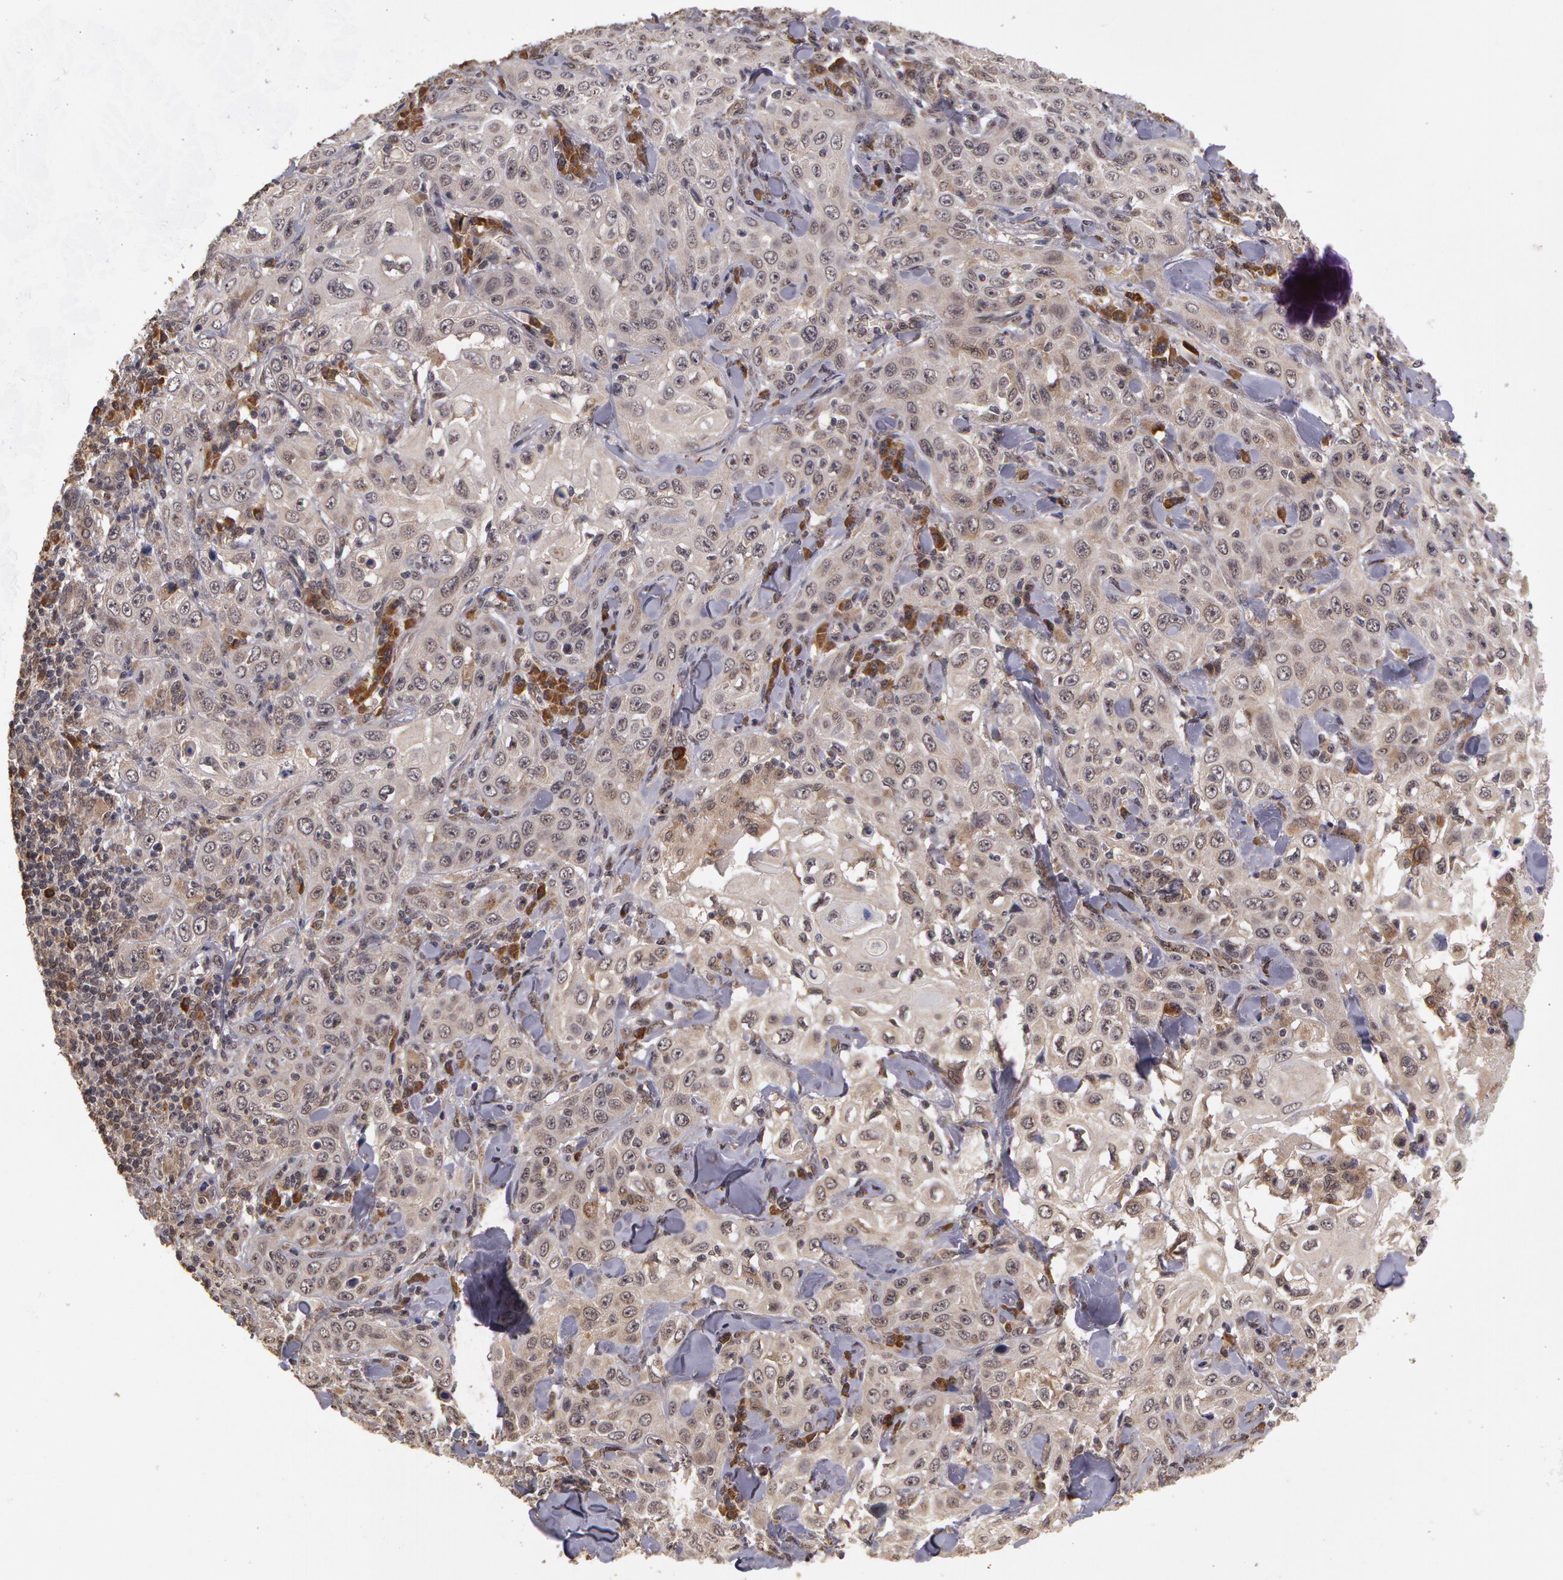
{"staining": {"intensity": "moderate", "quantity": ">75%", "location": "cytoplasmic/membranous"}, "tissue": "skin cancer", "cell_type": "Tumor cells", "image_type": "cancer", "snomed": [{"axis": "morphology", "description": "Squamous cell carcinoma, NOS"}, {"axis": "topography", "description": "Skin"}], "caption": "Immunohistochemistry of skin cancer exhibits medium levels of moderate cytoplasmic/membranous expression in approximately >75% of tumor cells. The protein is shown in brown color, while the nuclei are stained blue.", "gene": "GLIS1", "patient": {"sex": "male", "age": 84}}